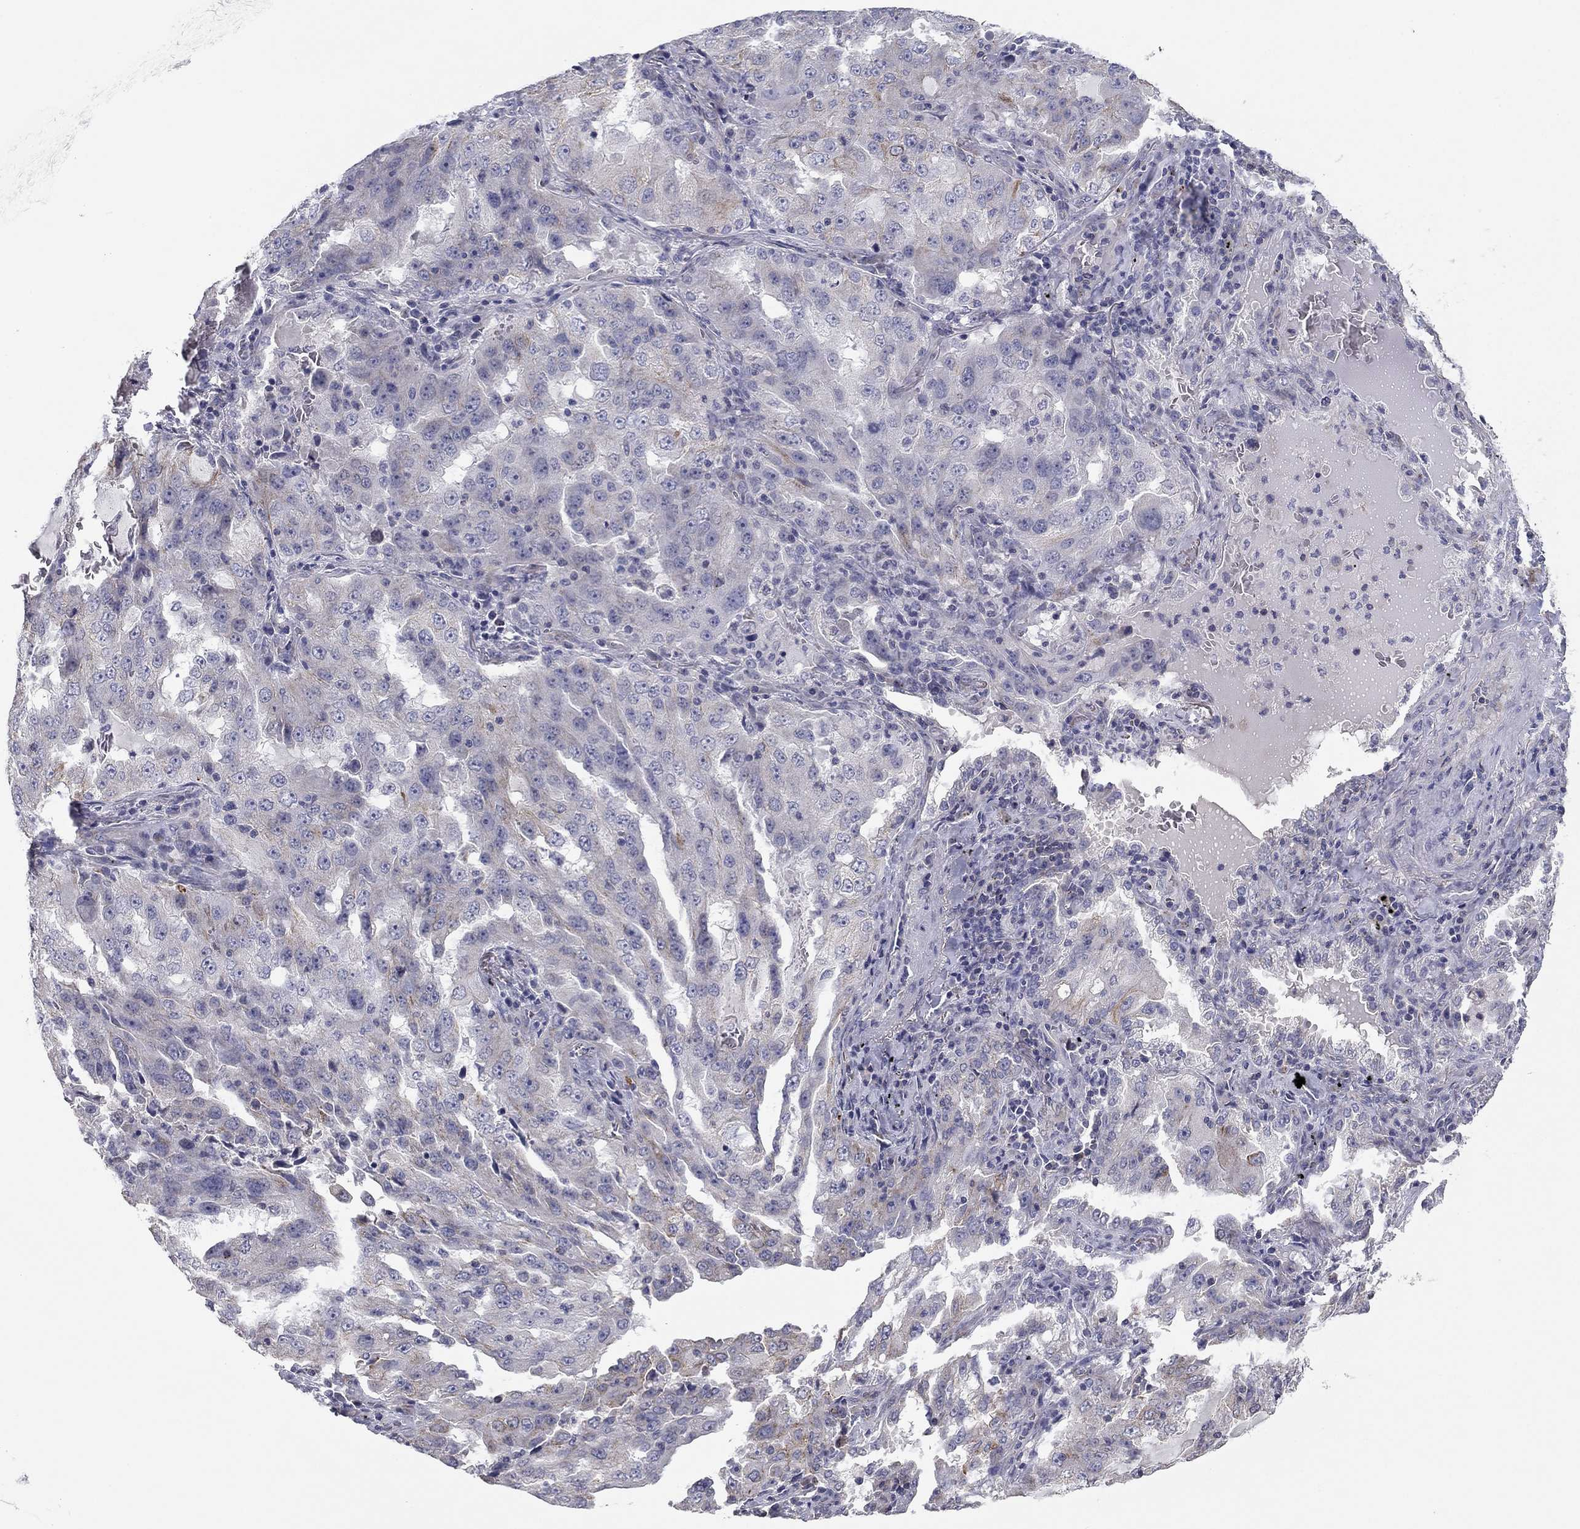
{"staining": {"intensity": "weak", "quantity": "<25%", "location": "cytoplasmic/membranous"}, "tissue": "lung cancer", "cell_type": "Tumor cells", "image_type": "cancer", "snomed": [{"axis": "morphology", "description": "Adenocarcinoma, NOS"}, {"axis": "topography", "description": "Lung"}], "caption": "Immunohistochemistry histopathology image of human adenocarcinoma (lung) stained for a protein (brown), which exhibits no expression in tumor cells.", "gene": "SEPTIN3", "patient": {"sex": "female", "age": 61}}